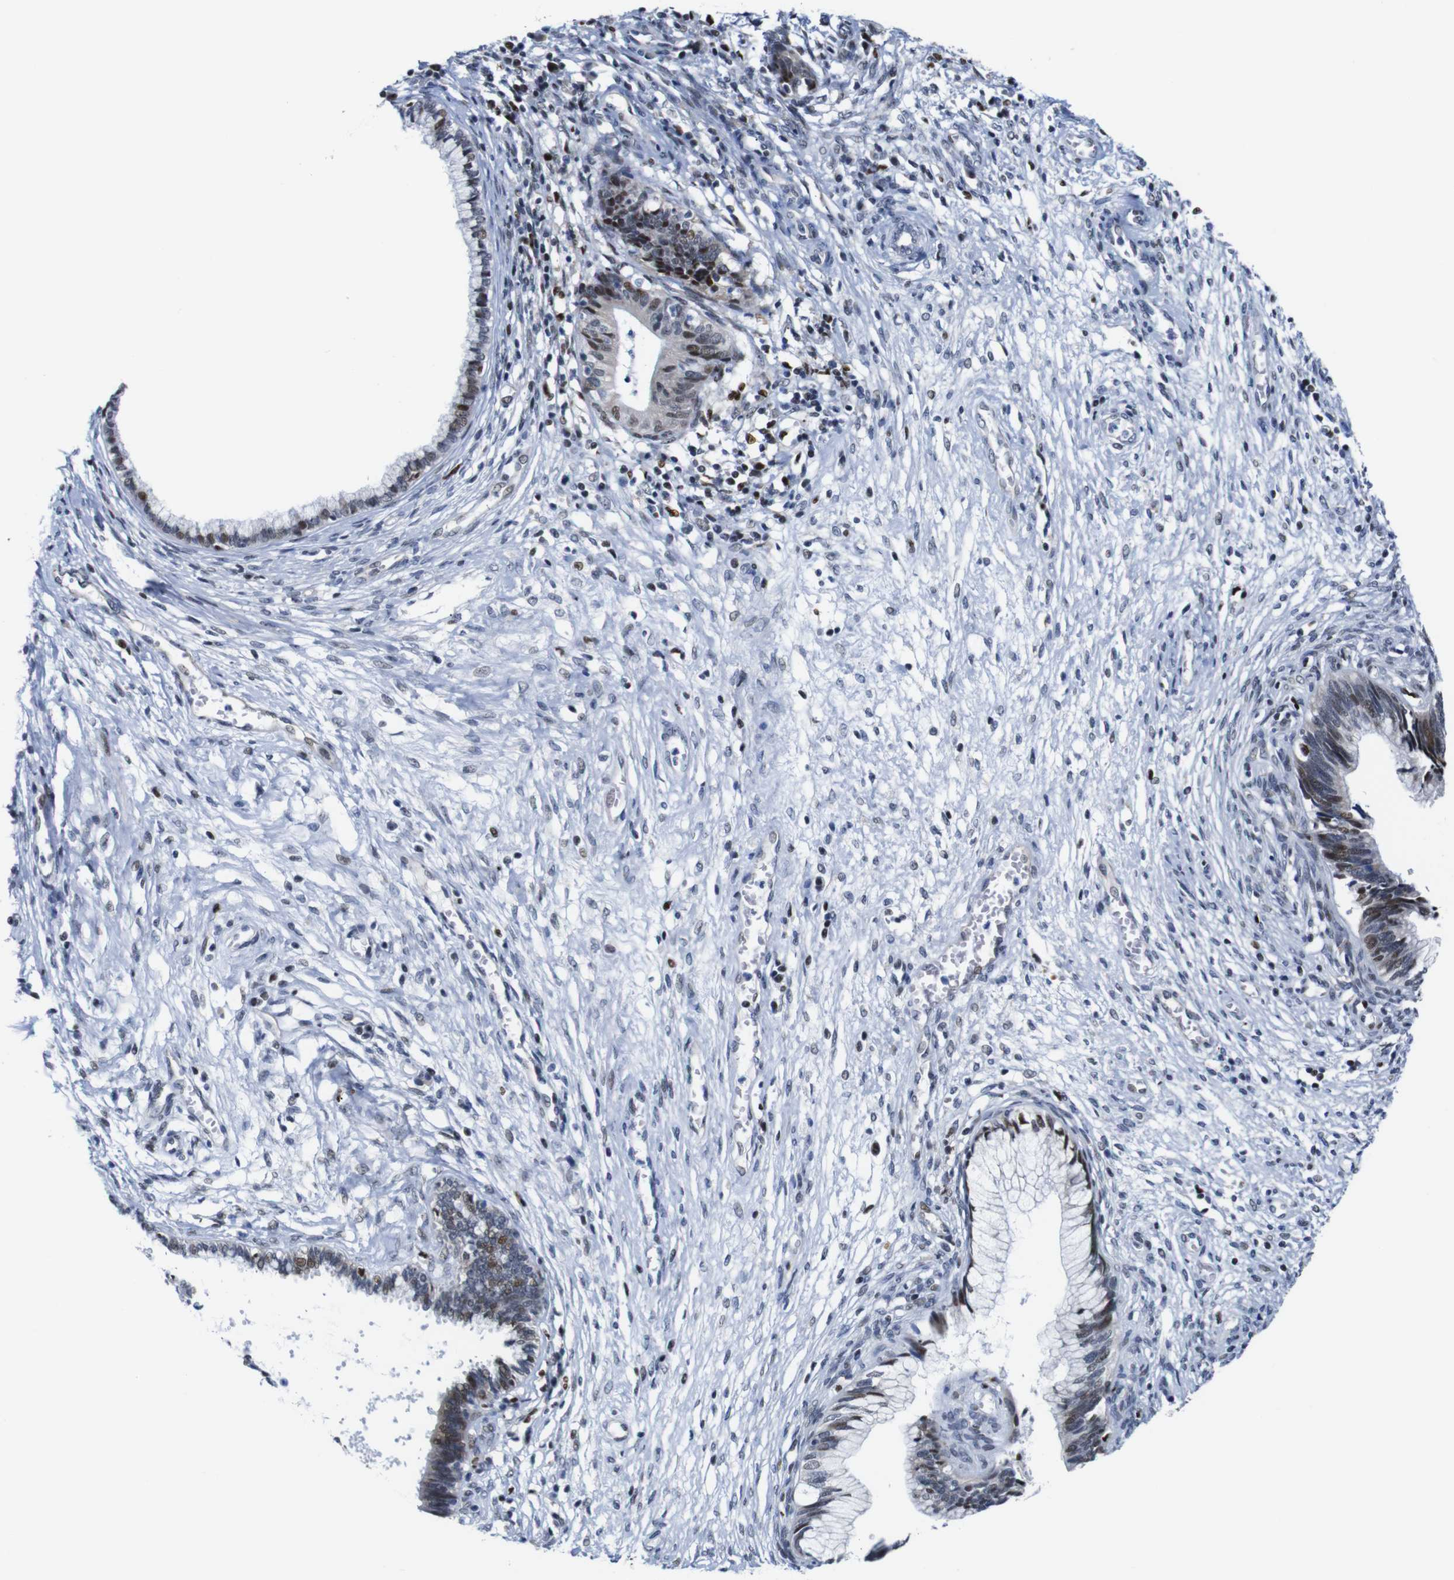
{"staining": {"intensity": "moderate", "quantity": "25%-75%", "location": "nuclear"}, "tissue": "cervical cancer", "cell_type": "Tumor cells", "image_type": "cancer", "snomed": [{"axis": "morphology", "description": "Adenocarcinoma, NOS"}, {"axis": "topography", "description": "Cervix"}], "caption": "Protein staining demonstrates moderate nuclear positivity in approximately 25%-75% of tumor cells in cervical adenocarcinoma. The protein is stained brown, and the nuclei are stained in blue (DAB IHC with brightfield microscopy, high magnification).", "gene": "GATA6", "patient": {"sex": "female", "age": 44}}